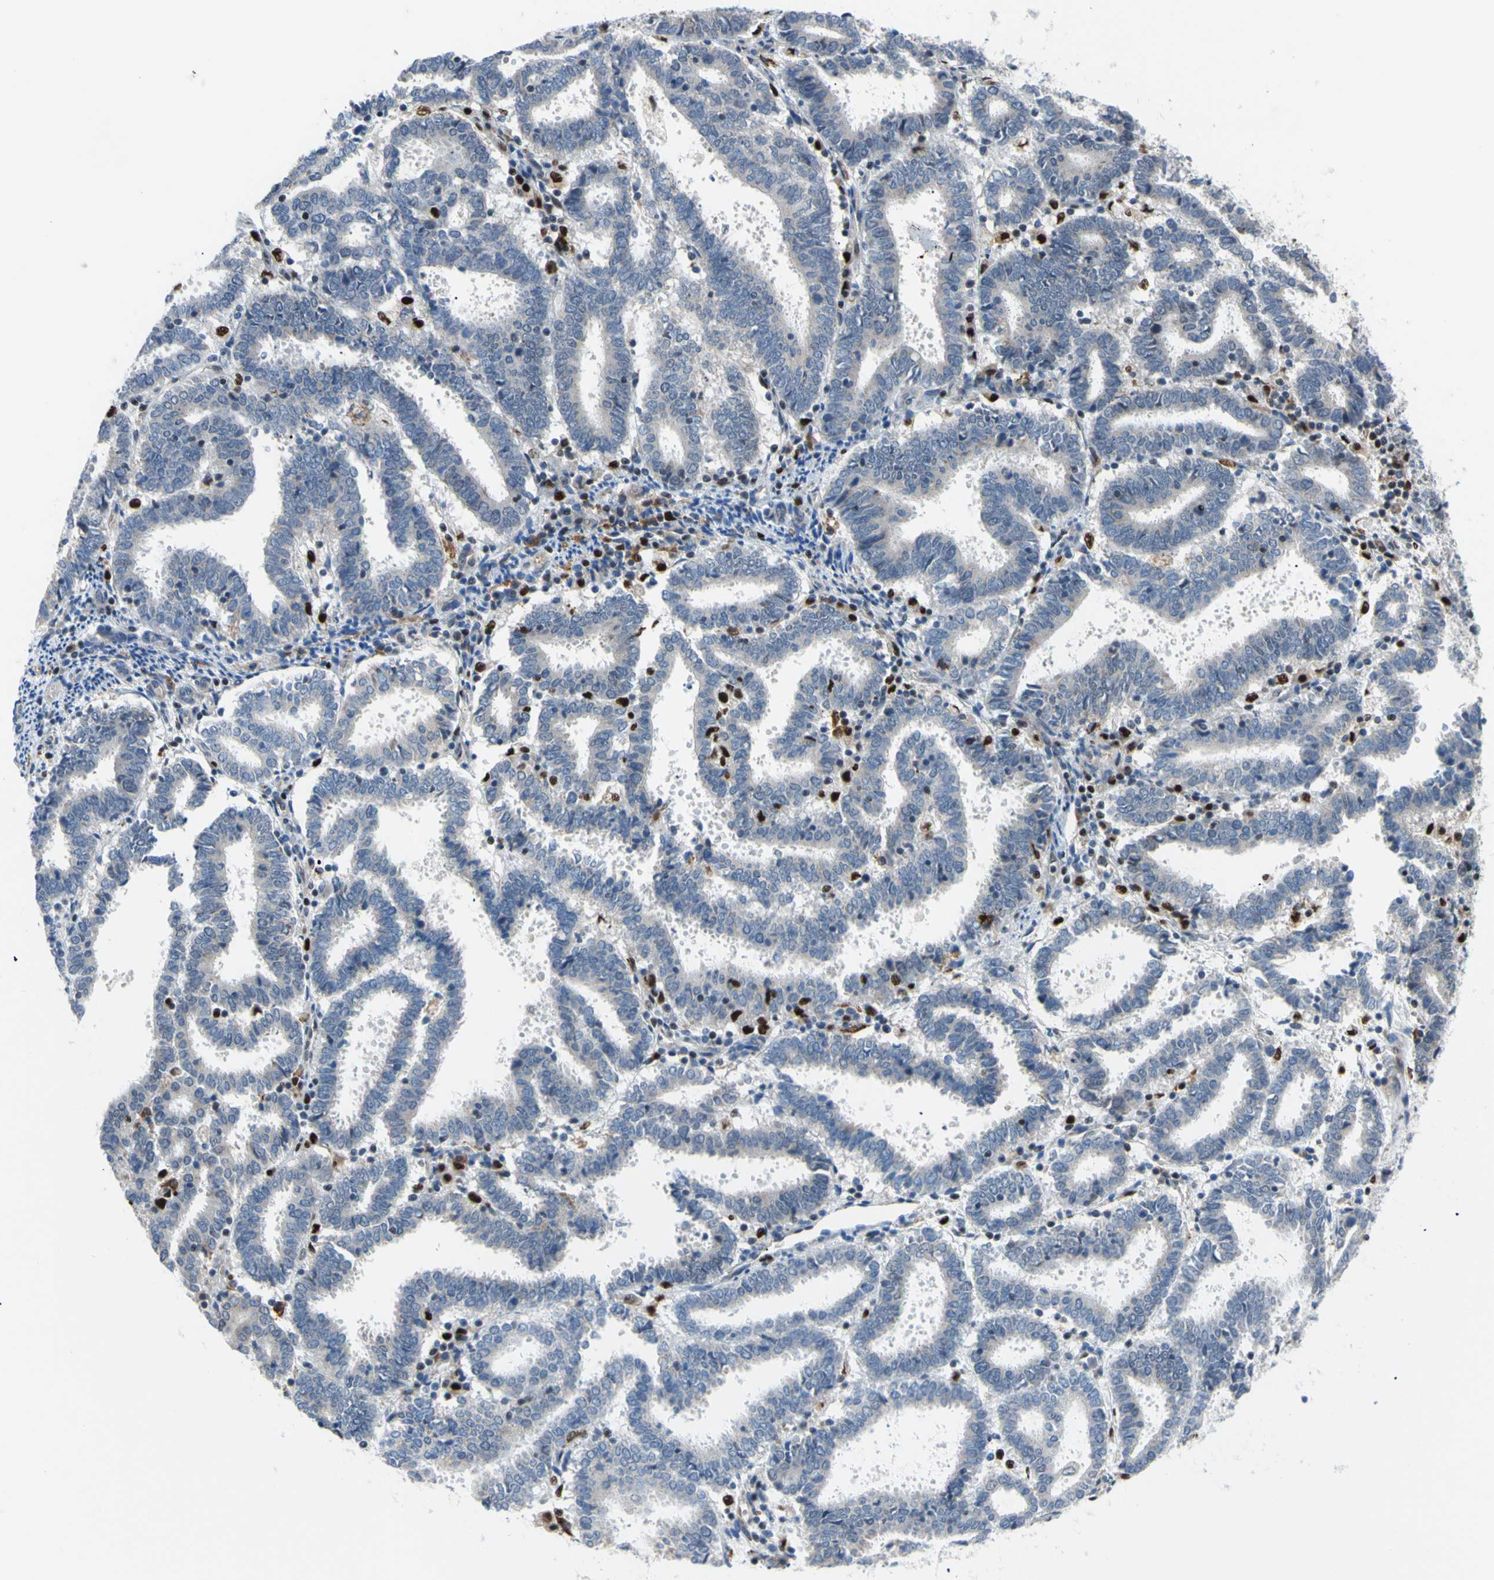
{"staining": {"intensity": "negative", "quantity": "none", "location": "none"}, "tissue": "endometrial cancer", "cell_type": "Tumor cells", "image_type": "cancer", "snomed": [{"axis": "morphology", "description": "Adenocarcinoma, NOS"}, {"axis": "topography", "description": "Uterus"}], "caption": "Tumor cells are negative for brown protein staining in endometrial adenocarcinoma.", "gene": "EED", "patient": {"sex": "female", "age": 83}}